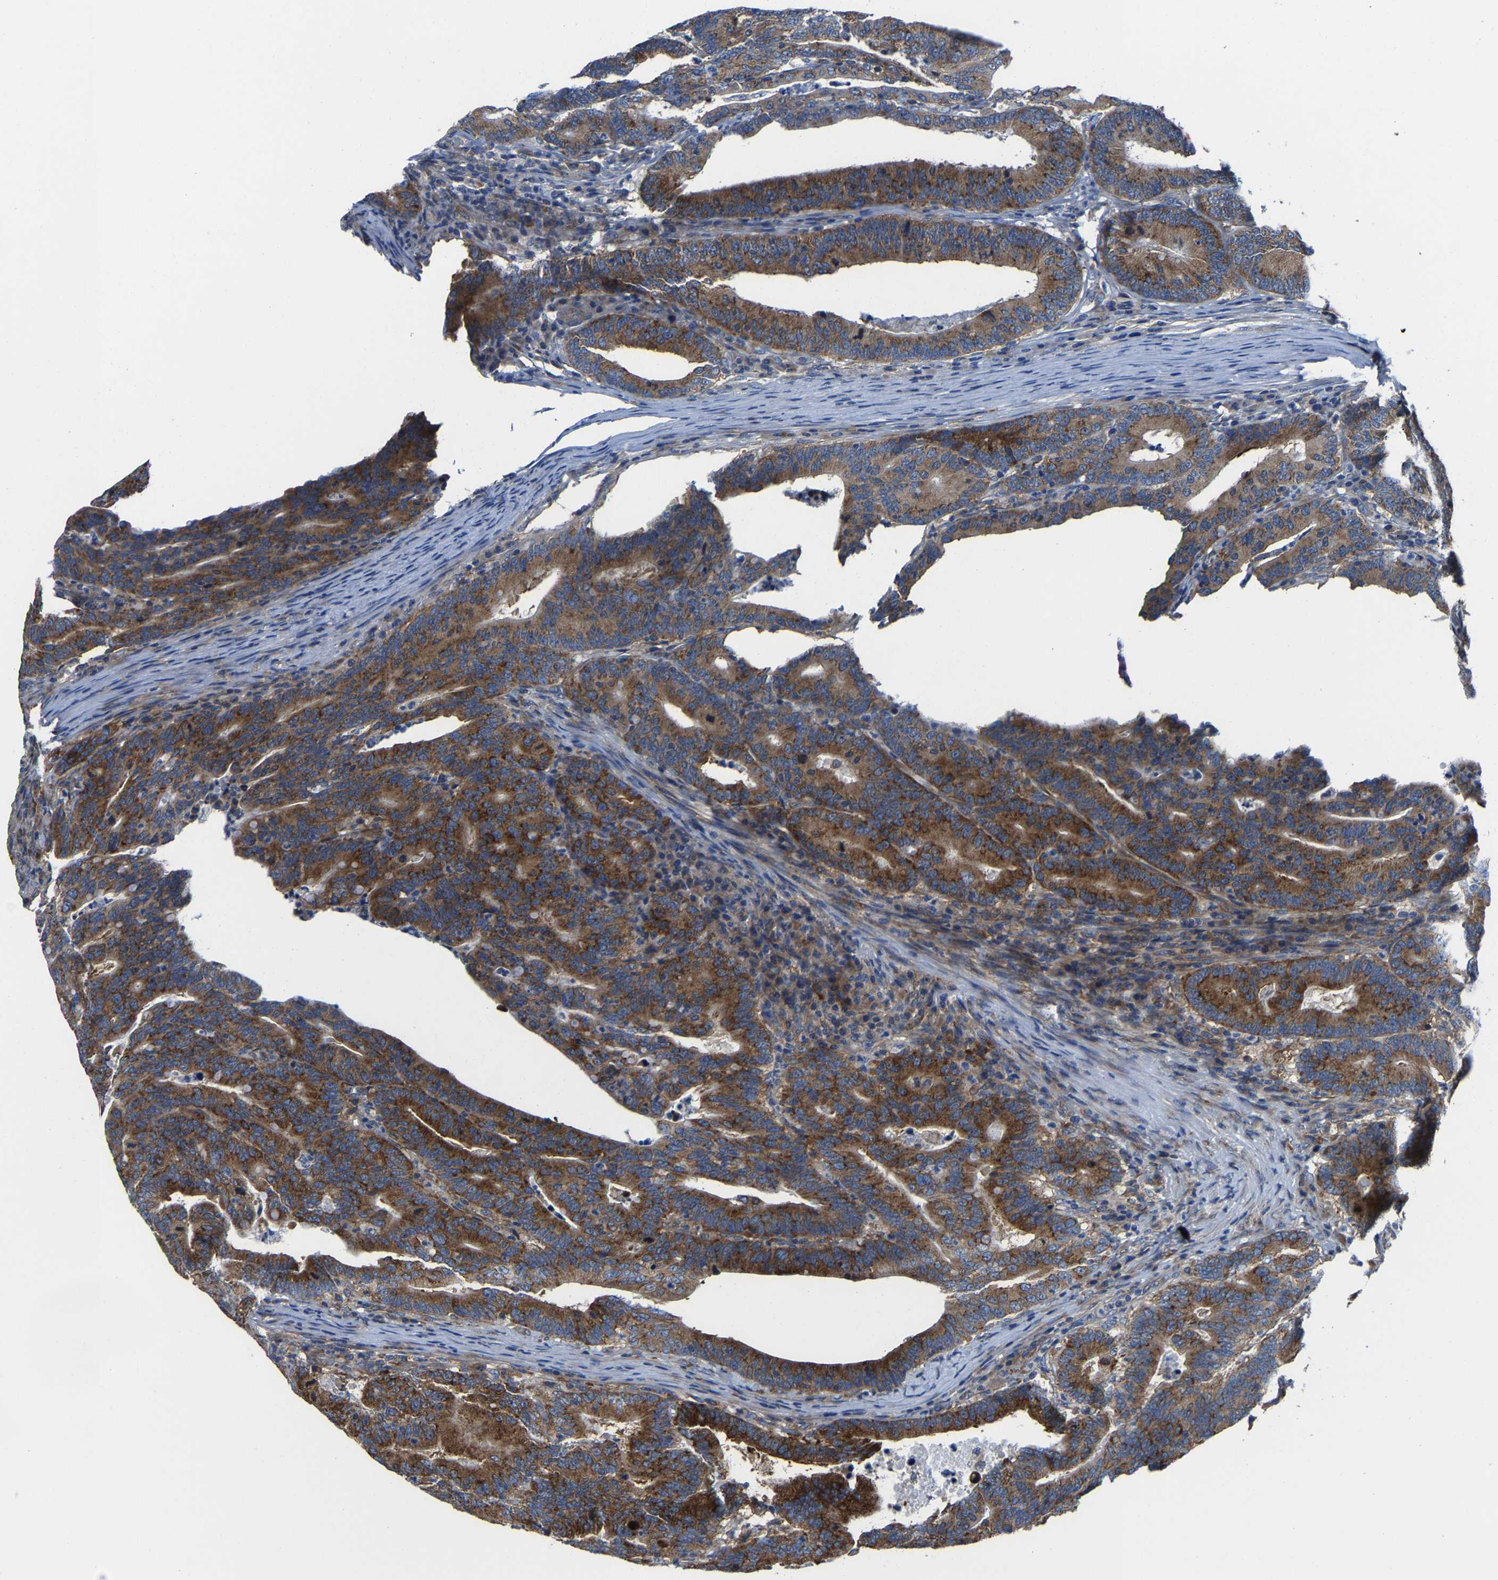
{"staining": {"intensity": "moderate", "quantity": ">75%", "location": "cytoplasmic/membranous"}, "tissue": "colorectal cancer", "cell_type": "Tumor cells", "image_type": "cancer", "snomed": [{"axis": "morphology", "description": "Adenocarcinoma, NOS"}, {"axis": "topography", "description": "Colon"}], "caption": "A brown stain labels moderate cytoplasmic/membranous expression of a protein in human adenocarcinoma (colorectal) tumor cells. (Stains: DAB in brown, nuclei in blue, Microscopy: brightfield microscopy at high magnification).", "gene": "G3BP2", "patient": {"sex": "female", "age": 66}}